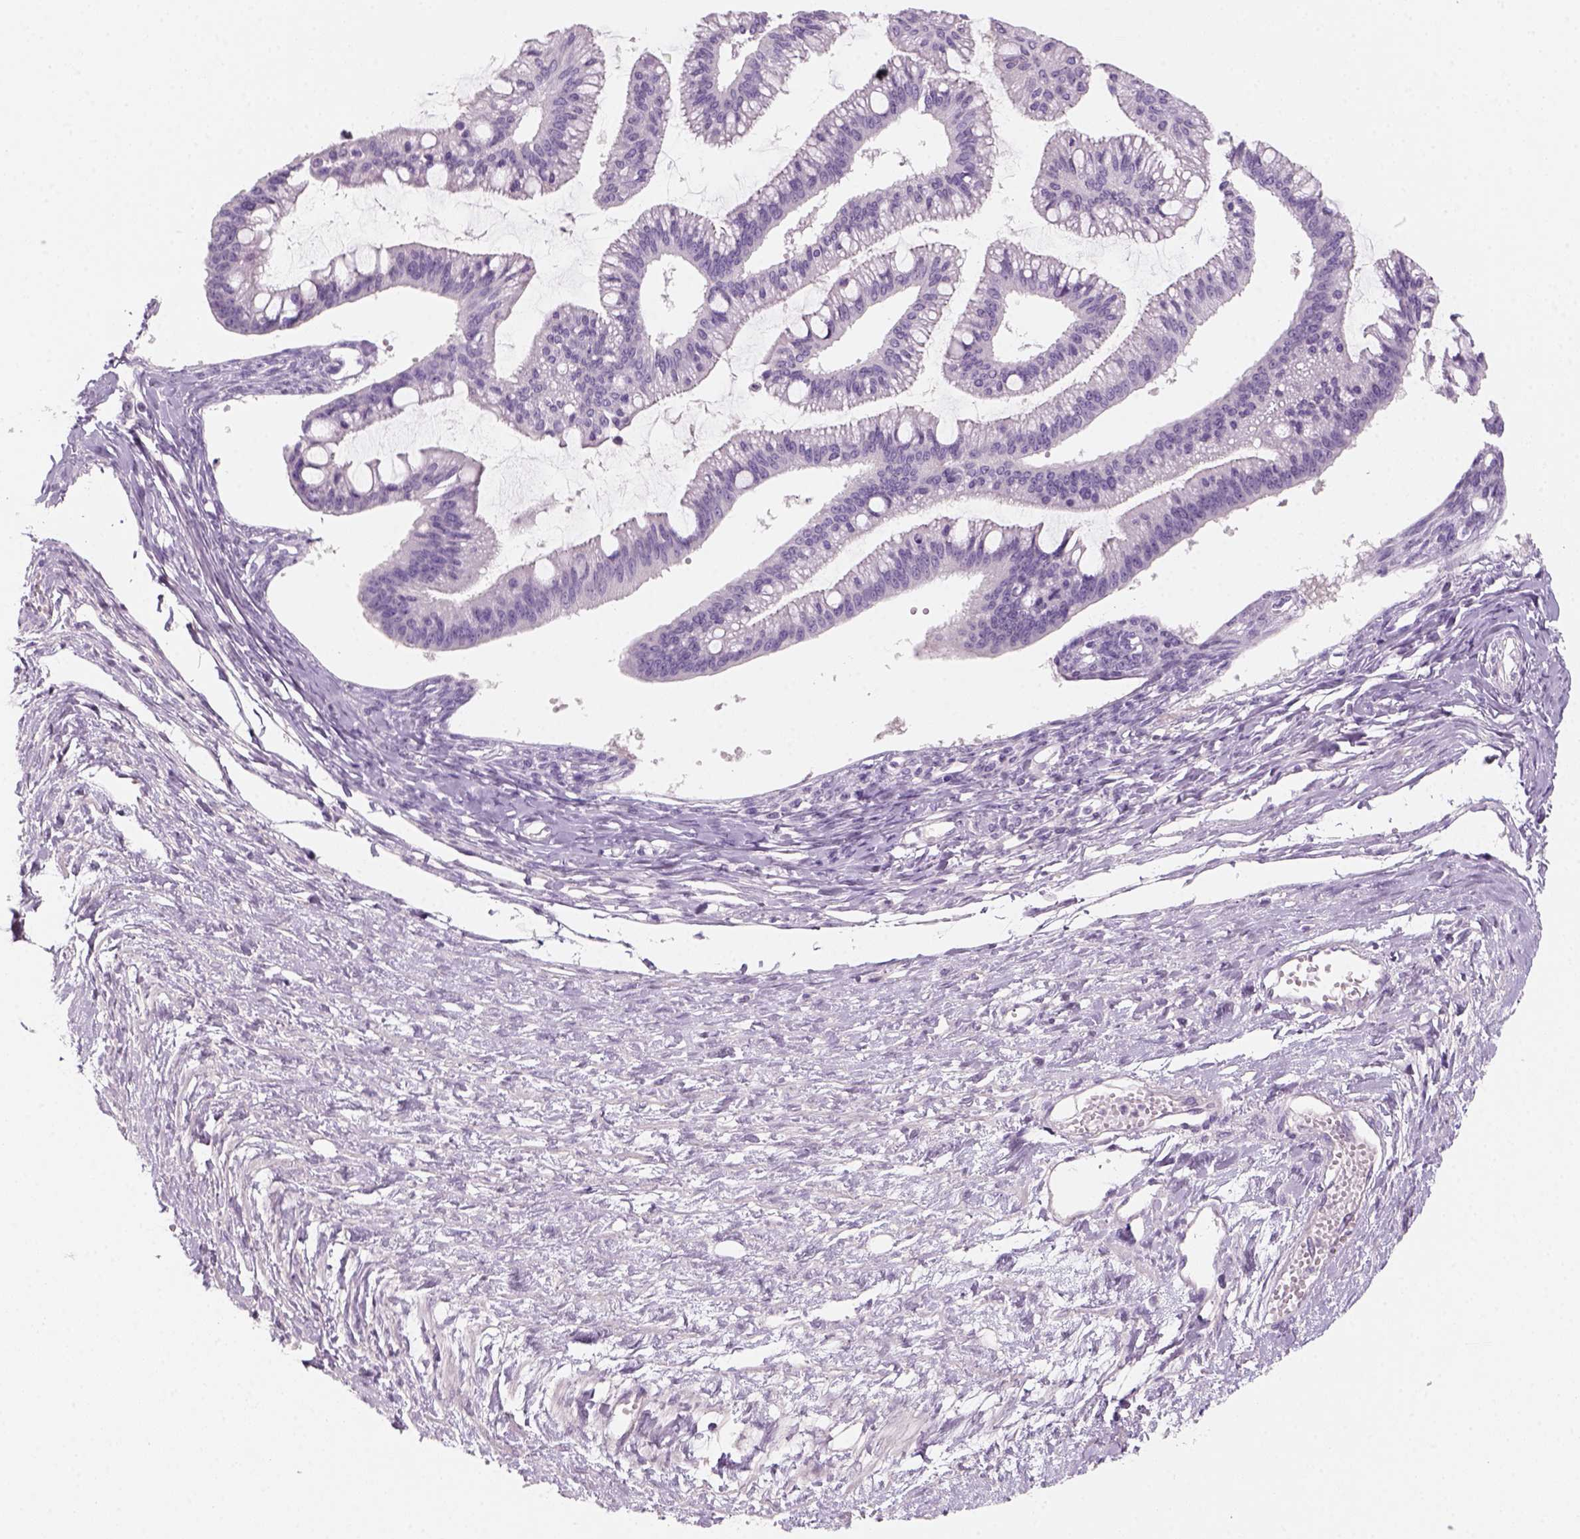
{"staining": {"intensity": "negative", "quantity": "none", "location": "none"}, "tissue": "ovarian cancer", "cell_type": "Tumor cells", "image_type": "cancer", "snomed": [{"axis": "morphology", "description": "Cystadenocarcinoma, mucinous, NOS"}, {"axis": "topography", "description": "Ovary"}], "caption": "An immunohistochemistry (IHC) image of ovarian cancer (mucinous cystadenocarcinoma) is shown. There is no staining in tumor cells of ovarian cancer (mucinous cystadenocarcinoma).", "gene": "KRT25", "patient": {"sex": "female", "age": 73}}